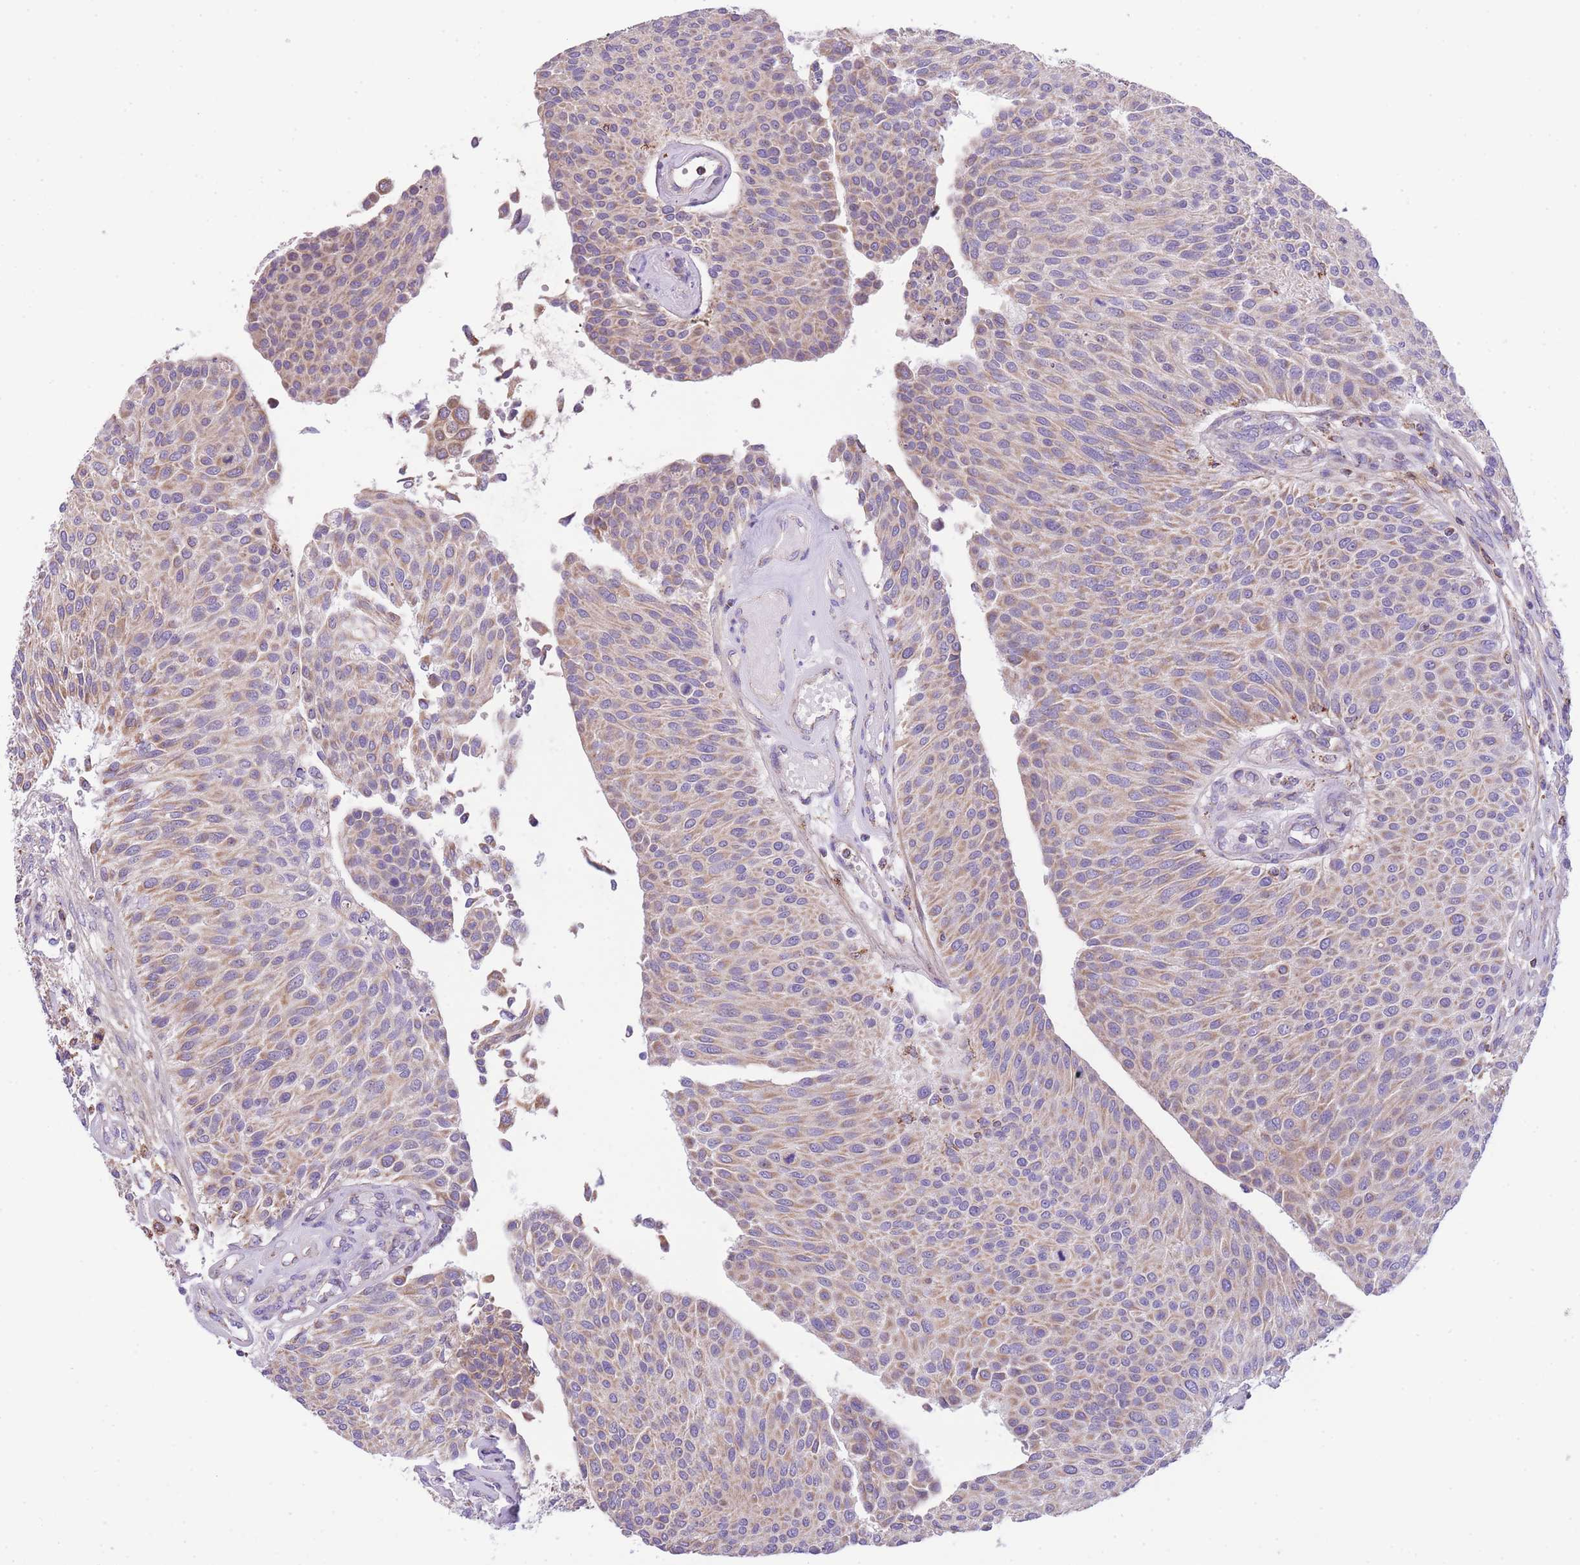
{"staining": {"intensity": "weak", "quantity": "25%-75%", "location": "cytoplasmic/membranous"}, "tissue": "urothelial cancer", "cell_type": "Tumor cells", "image_type": "cancer", "snomed": [{"axis": "morphology", "description": "Urothelial carcinoma, NOS"}, {"axis": "topography", "description": "Urinary bladder"}], "caption": "Immunohistochemical staining of human urothelial cancer shows low levels of weak cytoplasmic/membranous protein expression in about 25%-75% of tumor cells.", "gene": "ST3GAL3", "patient": {"sex": "male", "age": 55}}